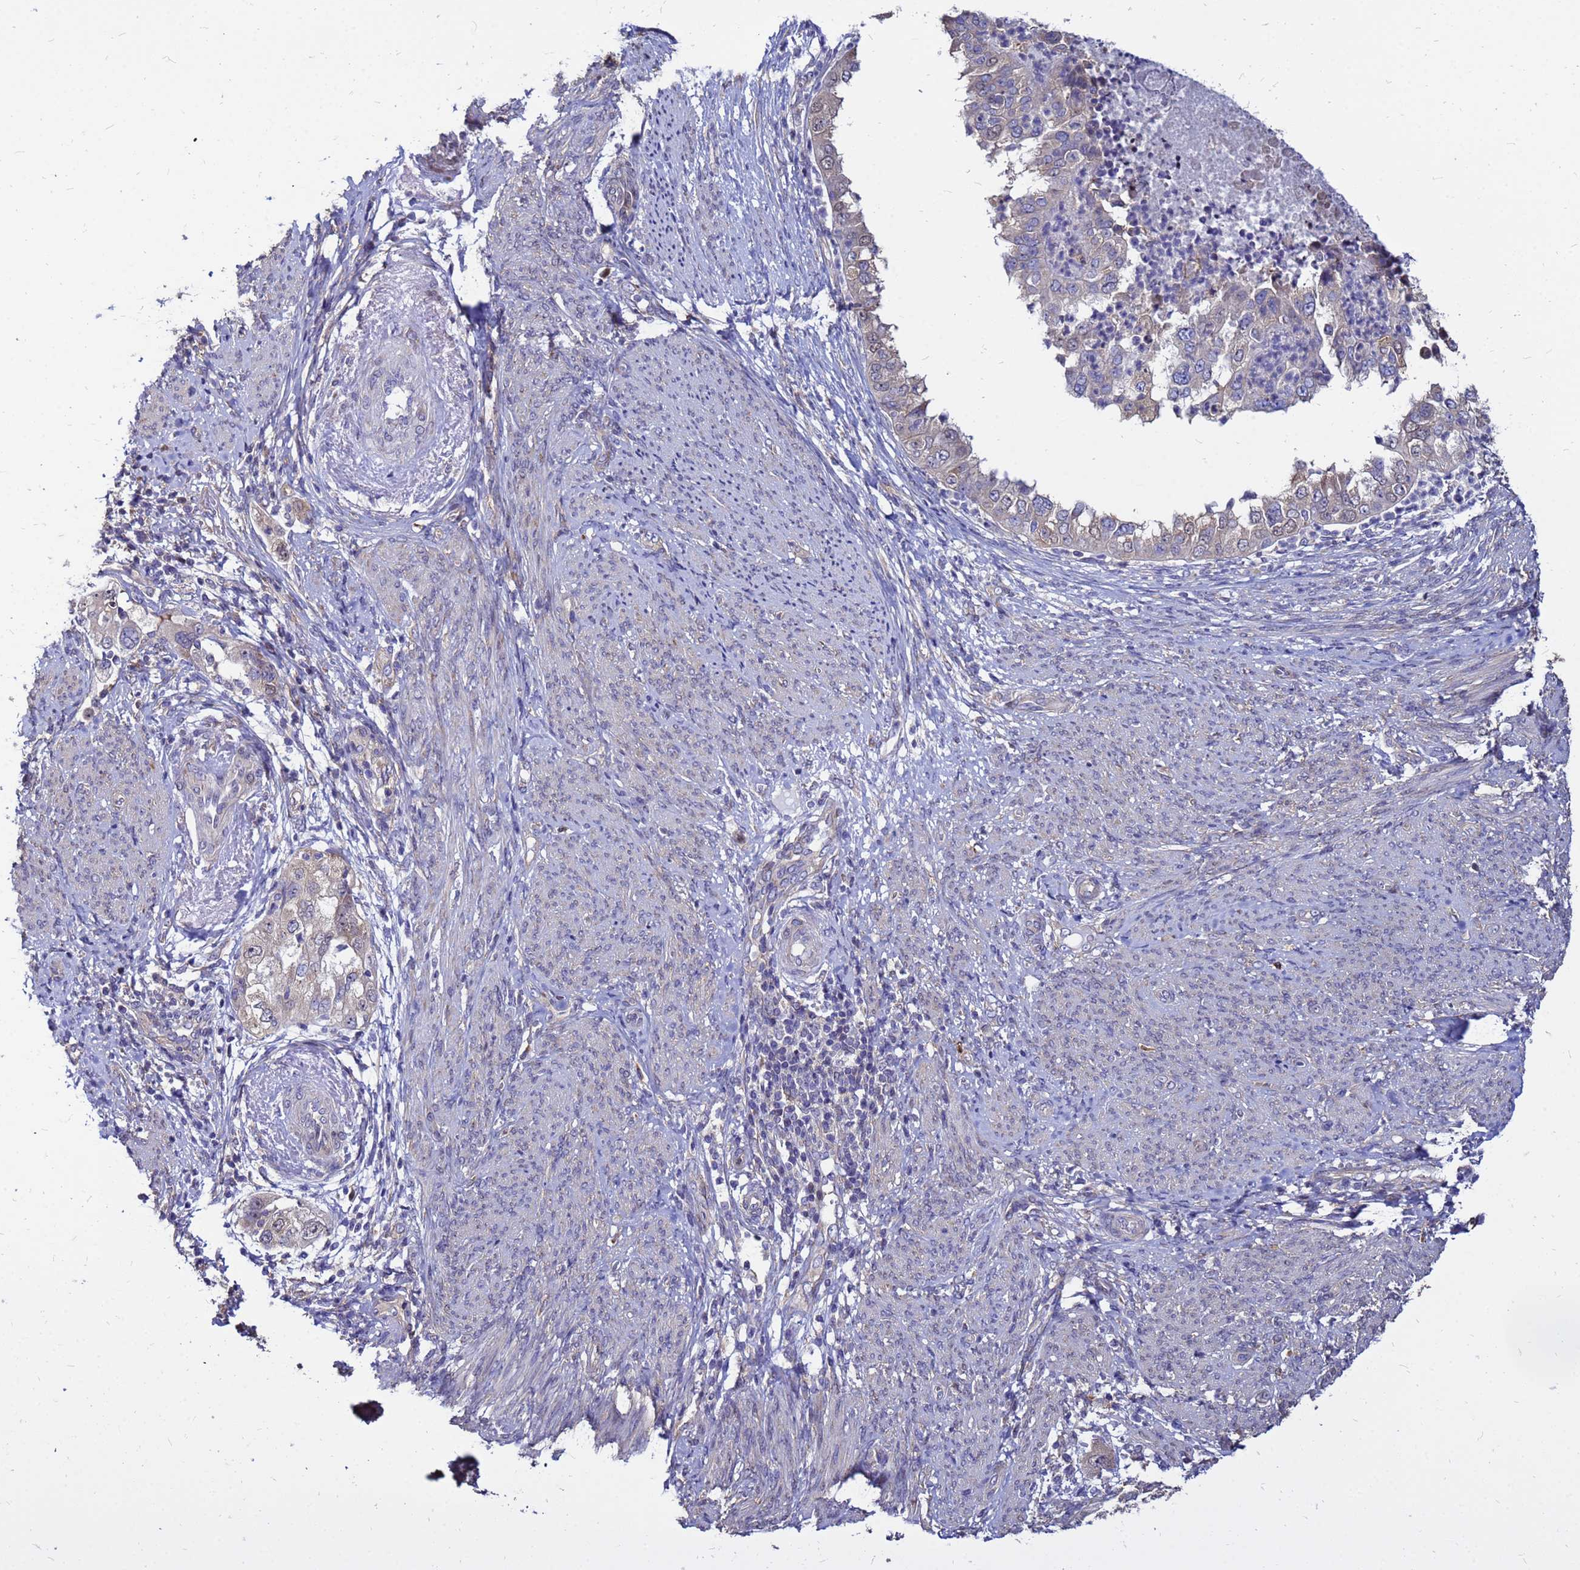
{"staining": {"intensity": "weak", "quantity": "<25%", "location": "cytoplasmic/membranous,nuclear"}, "tissue": "endometrial cancer", "cell_type": "Tumor cells", "image_type": "cancer", "snomed": [{"axis": "morphology", "description": "Adenocarcinoma, NOS"}, {"axis": "topography", "description": "Endometrium"}], "caption": "Immunohistochemical staining of human endometrial cancer (adenocarcinoma) shows no significant positivity in tumor cells.", "gene": "MOB2", "patient": {"sex": "female", "age": 85}}